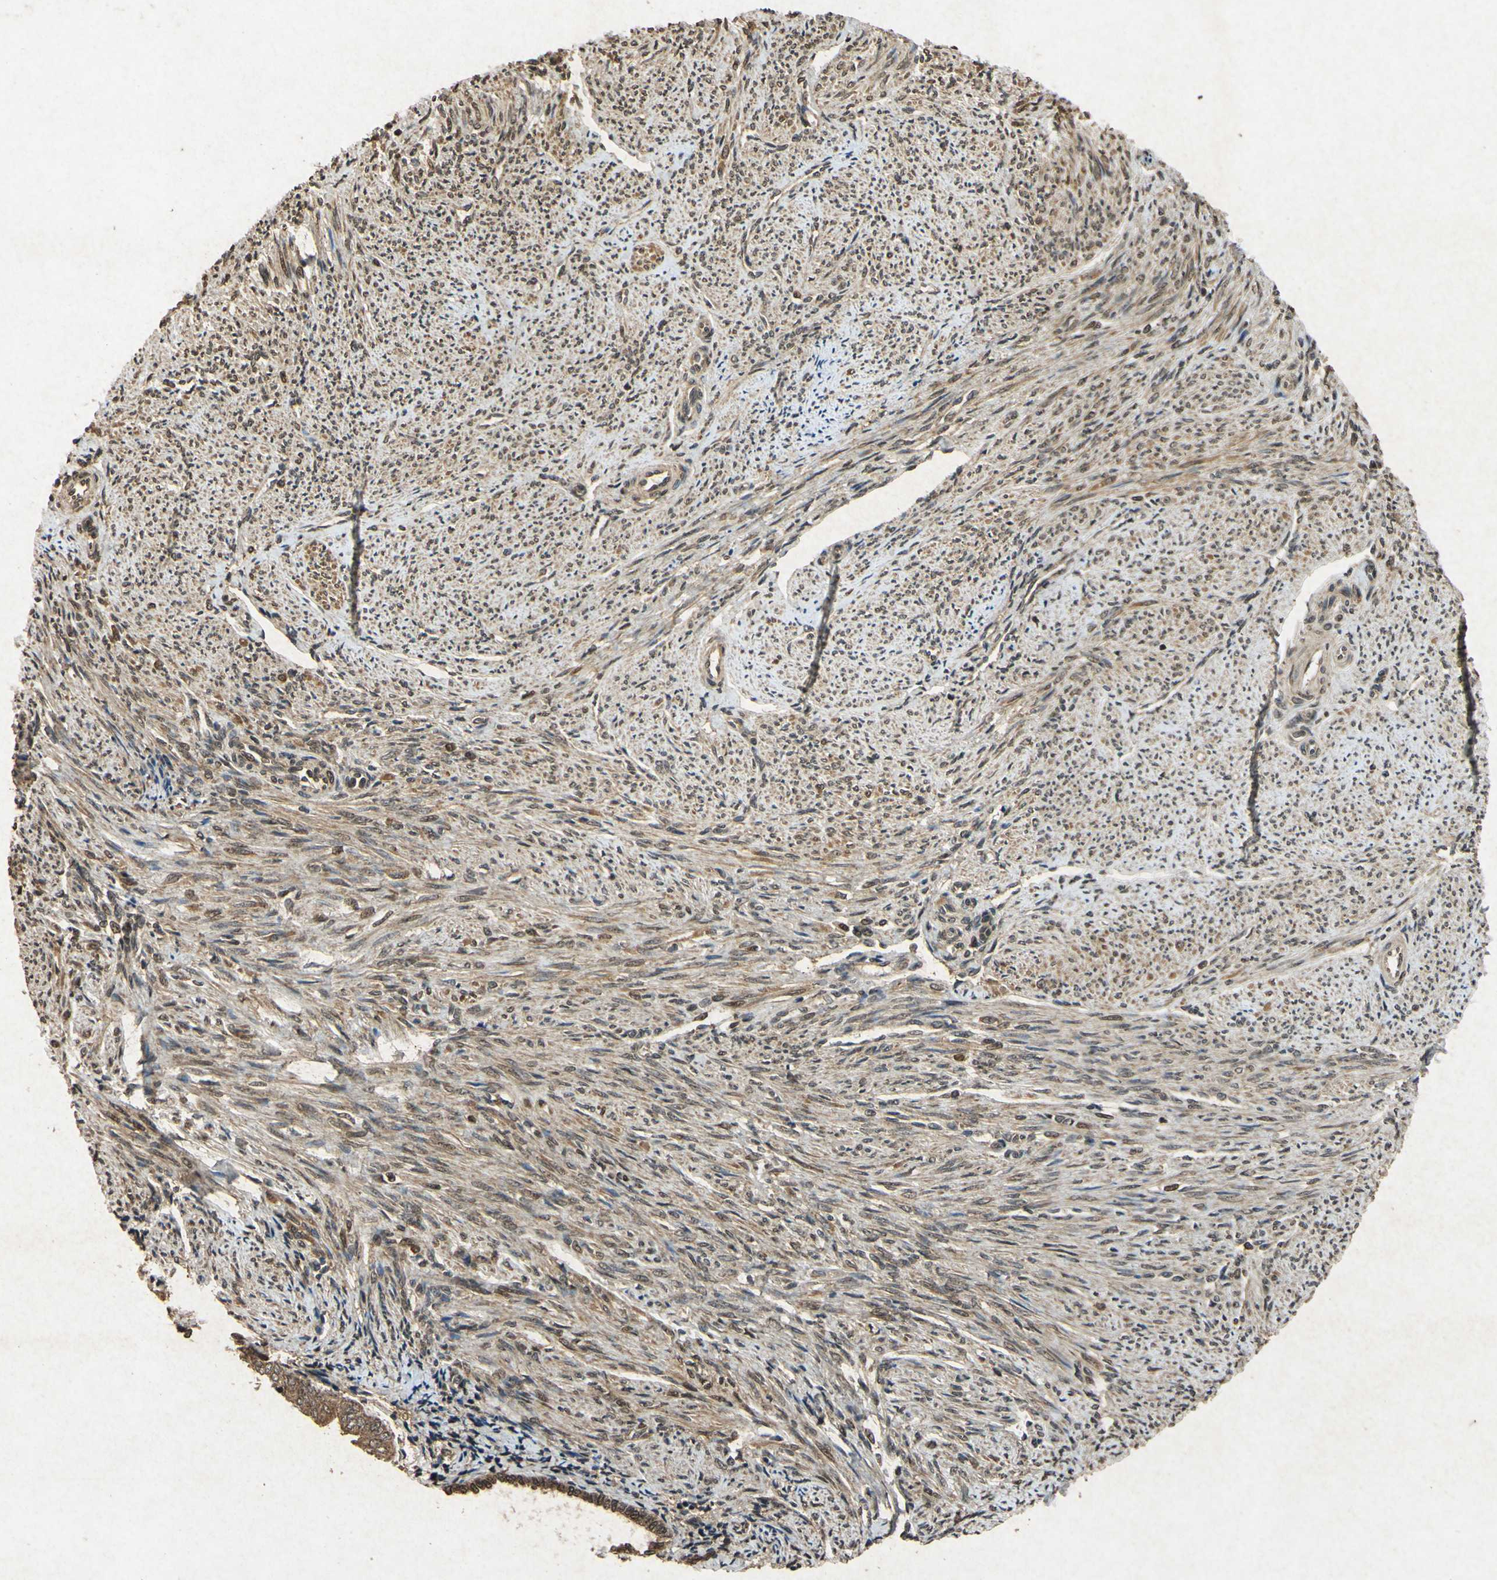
{"staining": {"intensity": "moderate", "quantity": ">75%", "location": "cytoplasmic/membranous,nuclear"}, "tissue": "smooth muscle", "cell_type": "Smooth muscle cells", "image_type": "normal", "snomed": [{"axis": "morphology", "description": "Normal tissue, NOS"}, {"axis": "topography", "description": "Smooth muscle"}], "caption": "Protein analysis of normal smooth muscle demonstrates moderate cytoplasmic/membranous,nuclear positivity in about >75% of smooth muscle cells.", "gene": "ATP6V1H", "patient": {"sex": "female", "age": 65}}